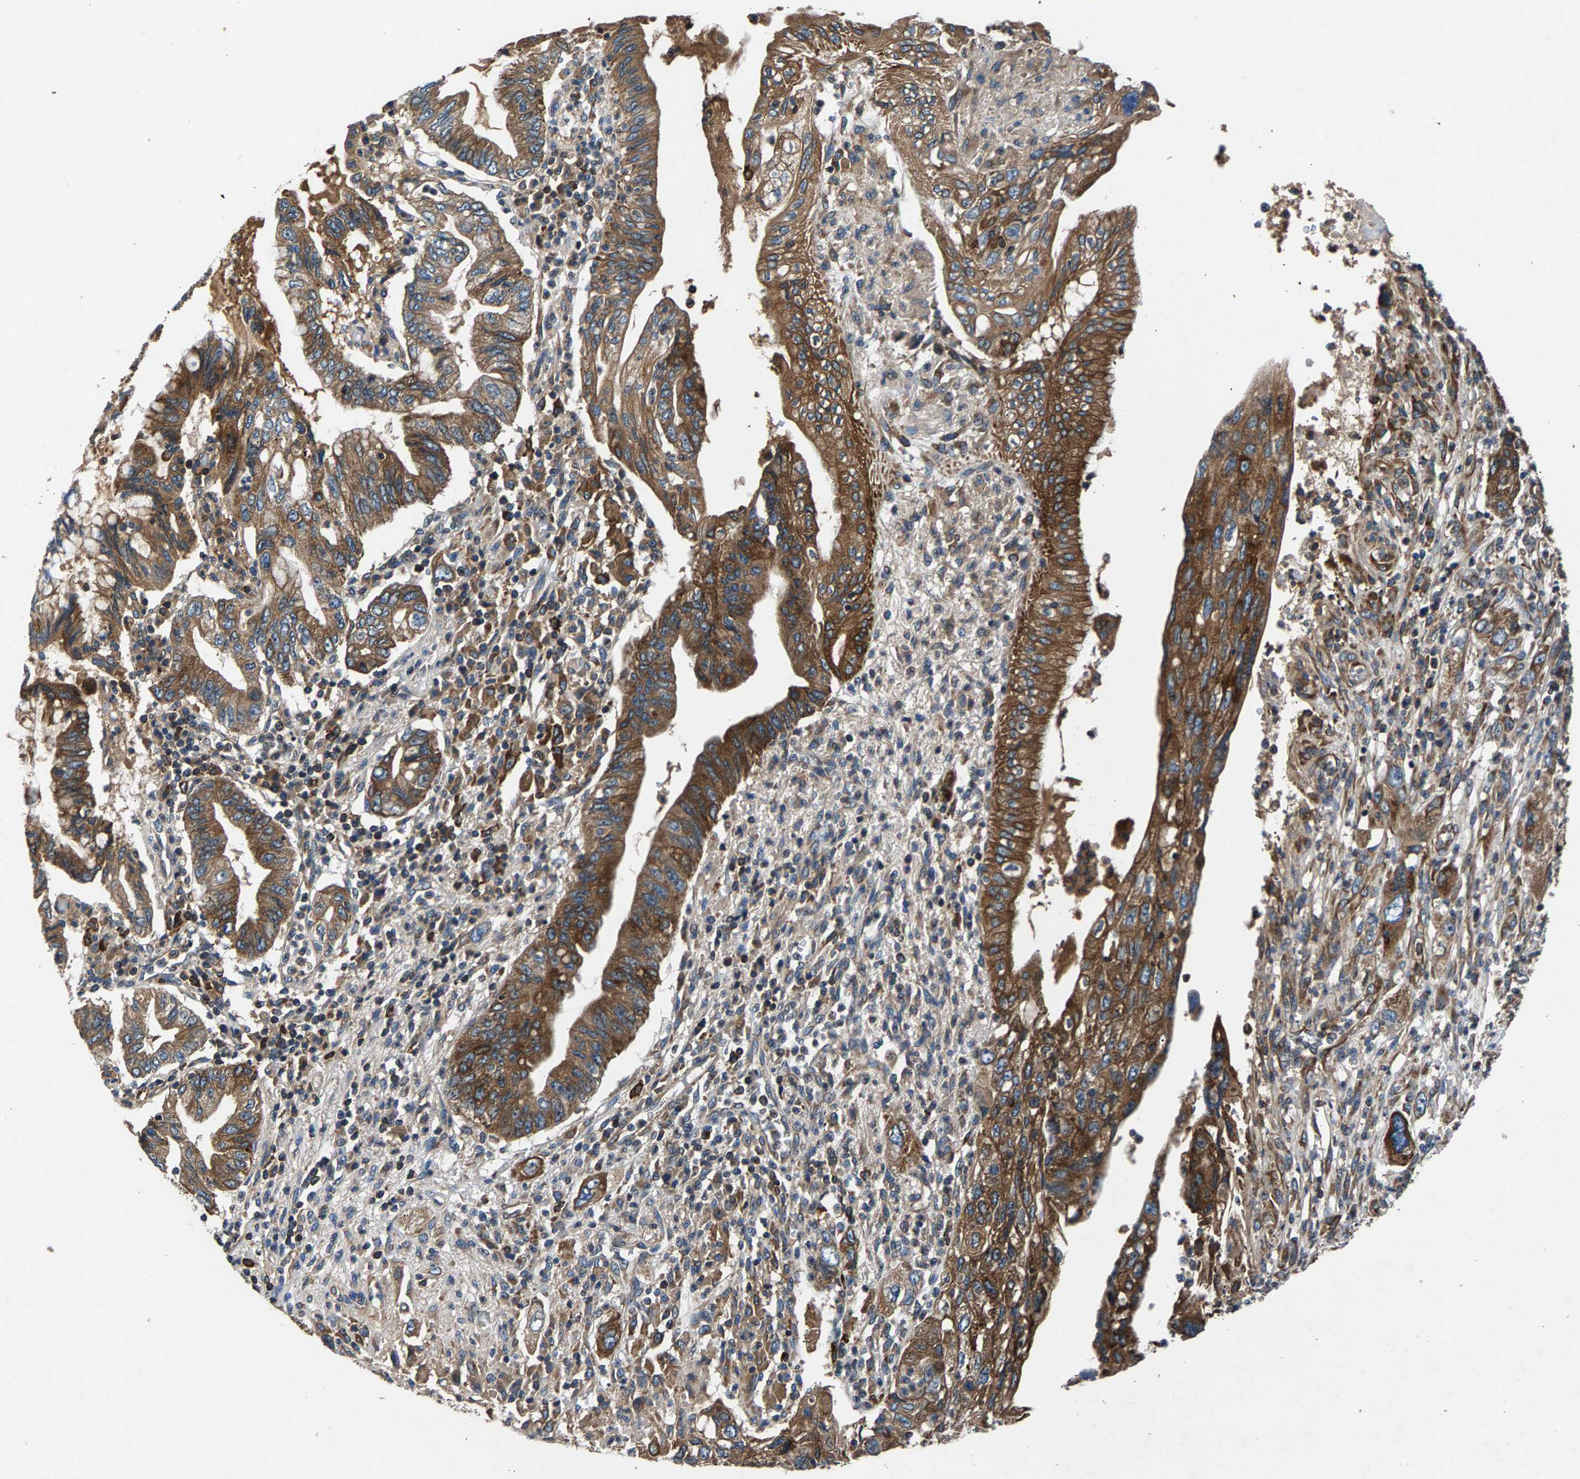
{"staining": {"intensity": "moderate", "quantity": ">75%", "location": "cytoplasmic/membranous"}, "tissue": "pancreatic cancer", "cell_type": "Tumor cells", "image_type": "cancer", "snomed": [{"axis": "morphology", "description": "Adenocarcinoma, NOS"}, {"axis": "topography", "description": "Pancreas"}], "caption": "Immunohistochemical staining of human pancreatic adenocarcinoma demonstrates medium levels of moderate cytoplasmic/membranous protein expression in about >75% of tumor cells.", "gene": "LPCAT1", "patient": {"sex": "female", "age": 73}}